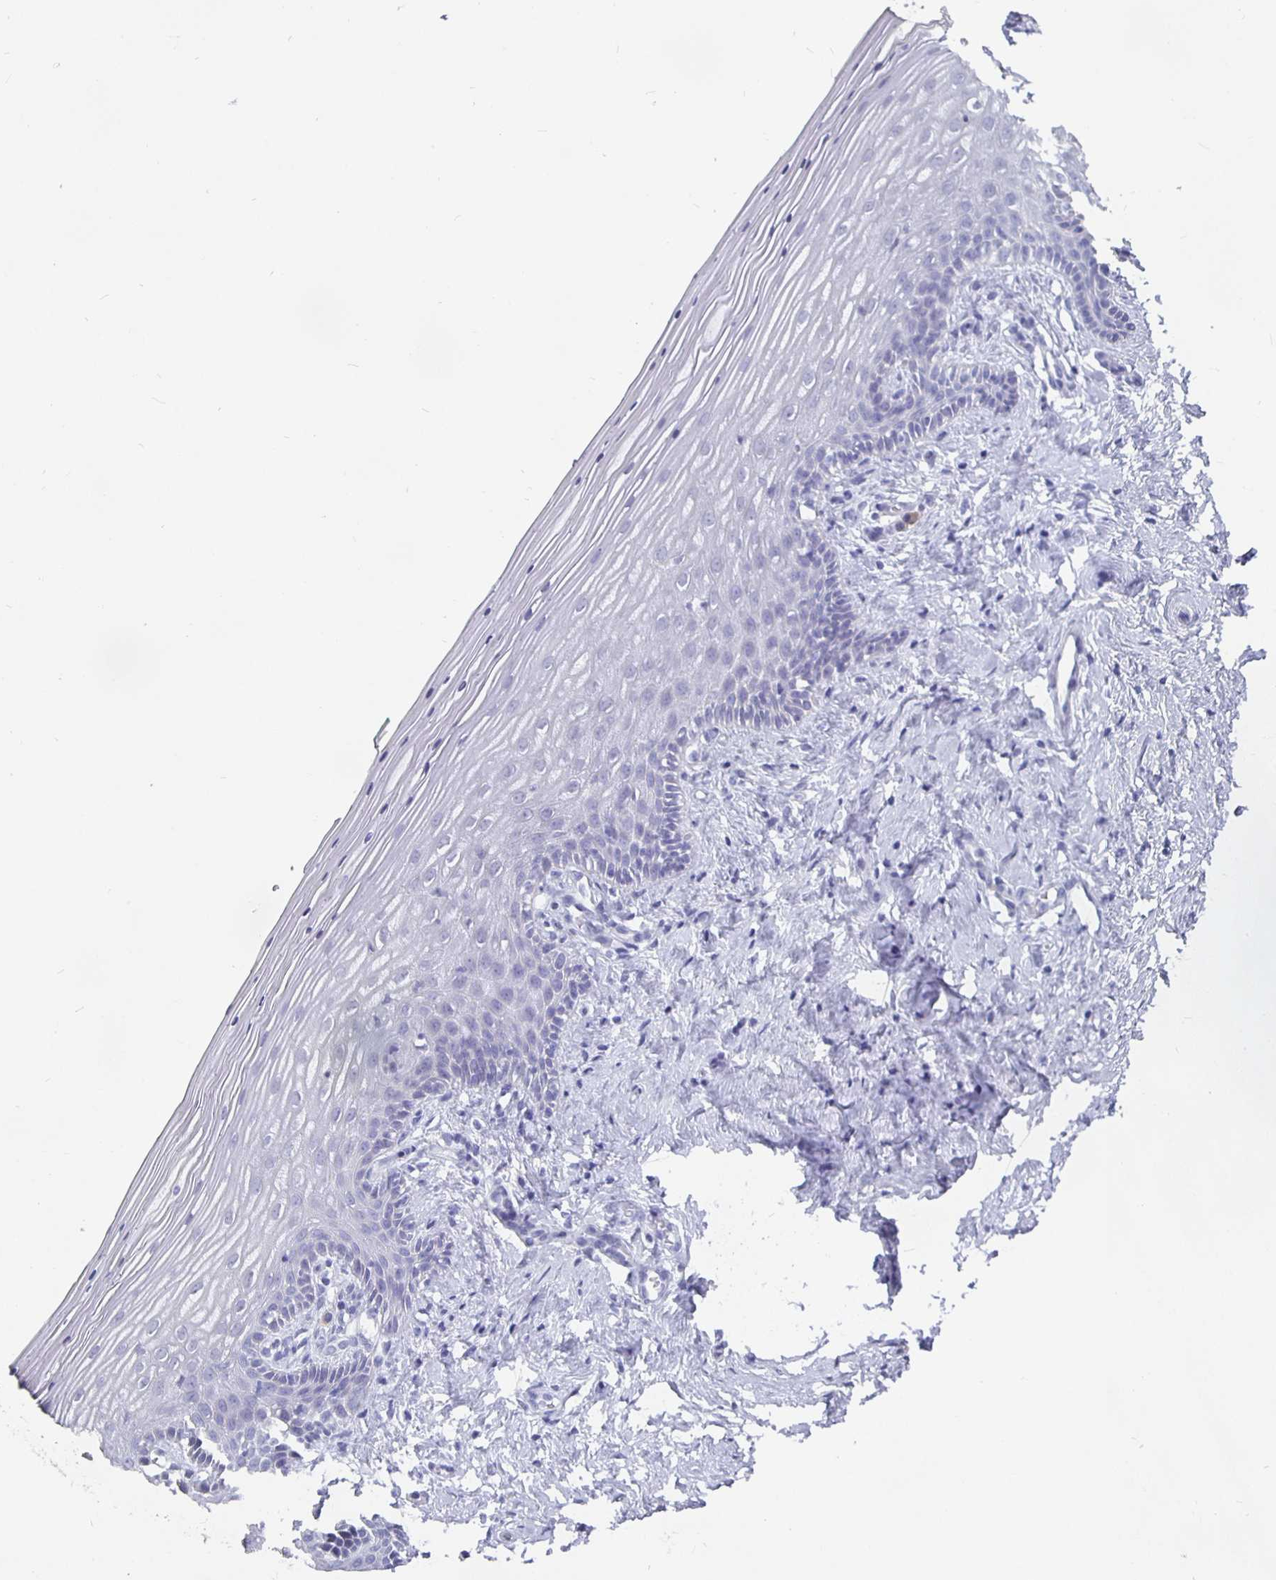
{"staining": {"intensity": "negative", "quantity": "none", "location": "none"}, "tissue": "vagina", "cell_type": "Squamous epithelial cells", "image_type": "normal", "snomed": [{"axis": "morphology", "description": "Normal tissue, NOS"}, {"axis": "topography", "description": "Vagina"}], "caption": "Immunohistochemistry micrograph of unremarkable human vagina stained for a protein (brown), which displays no staining in squamous epithelial cells. Nuclei are stained in blue.", "gene": "GPX4", "patient": {"sex": "female", "age": 45}}